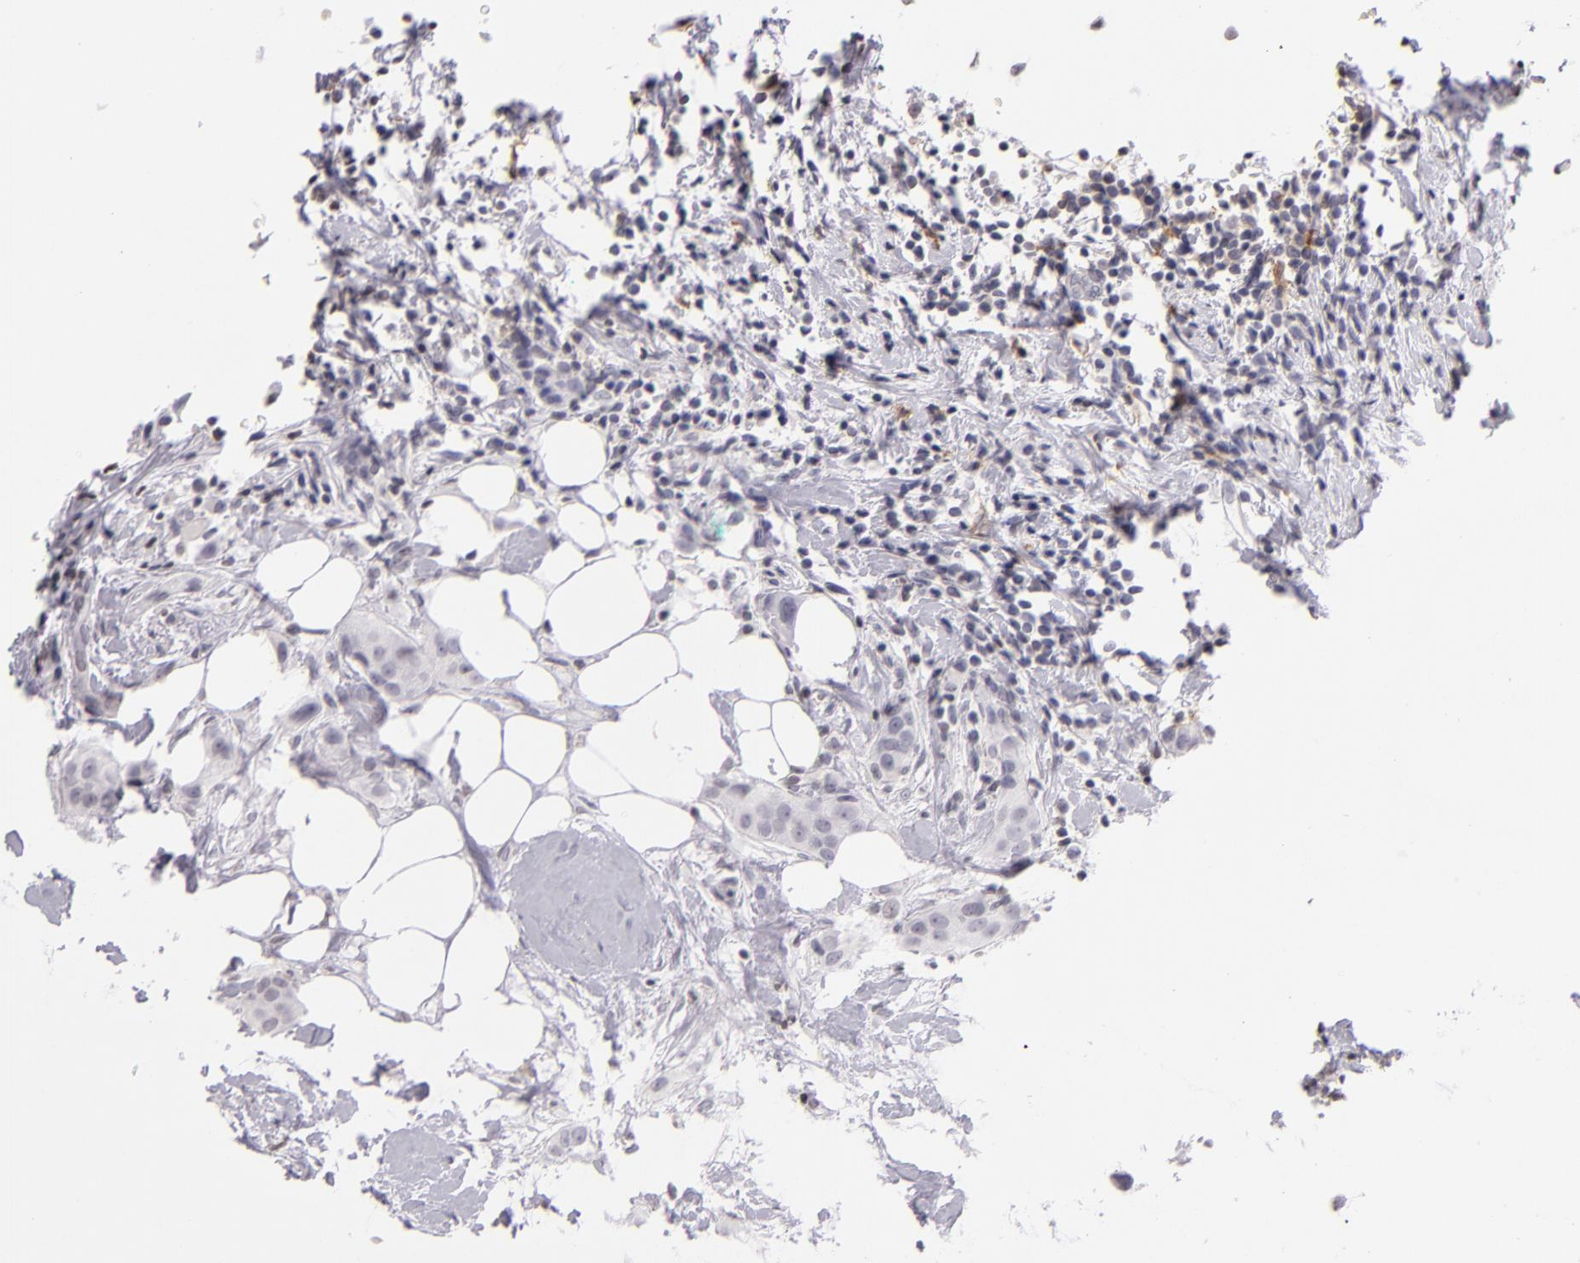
{"staining": {"intensity": "negative", "quantity": "none", "location": "none"}, "tissue": "breast cancer", "cell_type": "Tumor cells", "image_type": "cancer", "snomed": [{"axis": "morphology", "description": "Duct carcinoma"}, {"axis": "topography", "description": "Breast"}], "caption": "Immunohistochemistry photomicrograph of neoplastic tissue: human breast infiltrating ductal carcinoma stained with DAB (3,3'-diaminobenzidine) demonstrates no significant protein staining in tumor cells.", "gene": "CD40", "patient": {"sex": "female", "age": 45}}